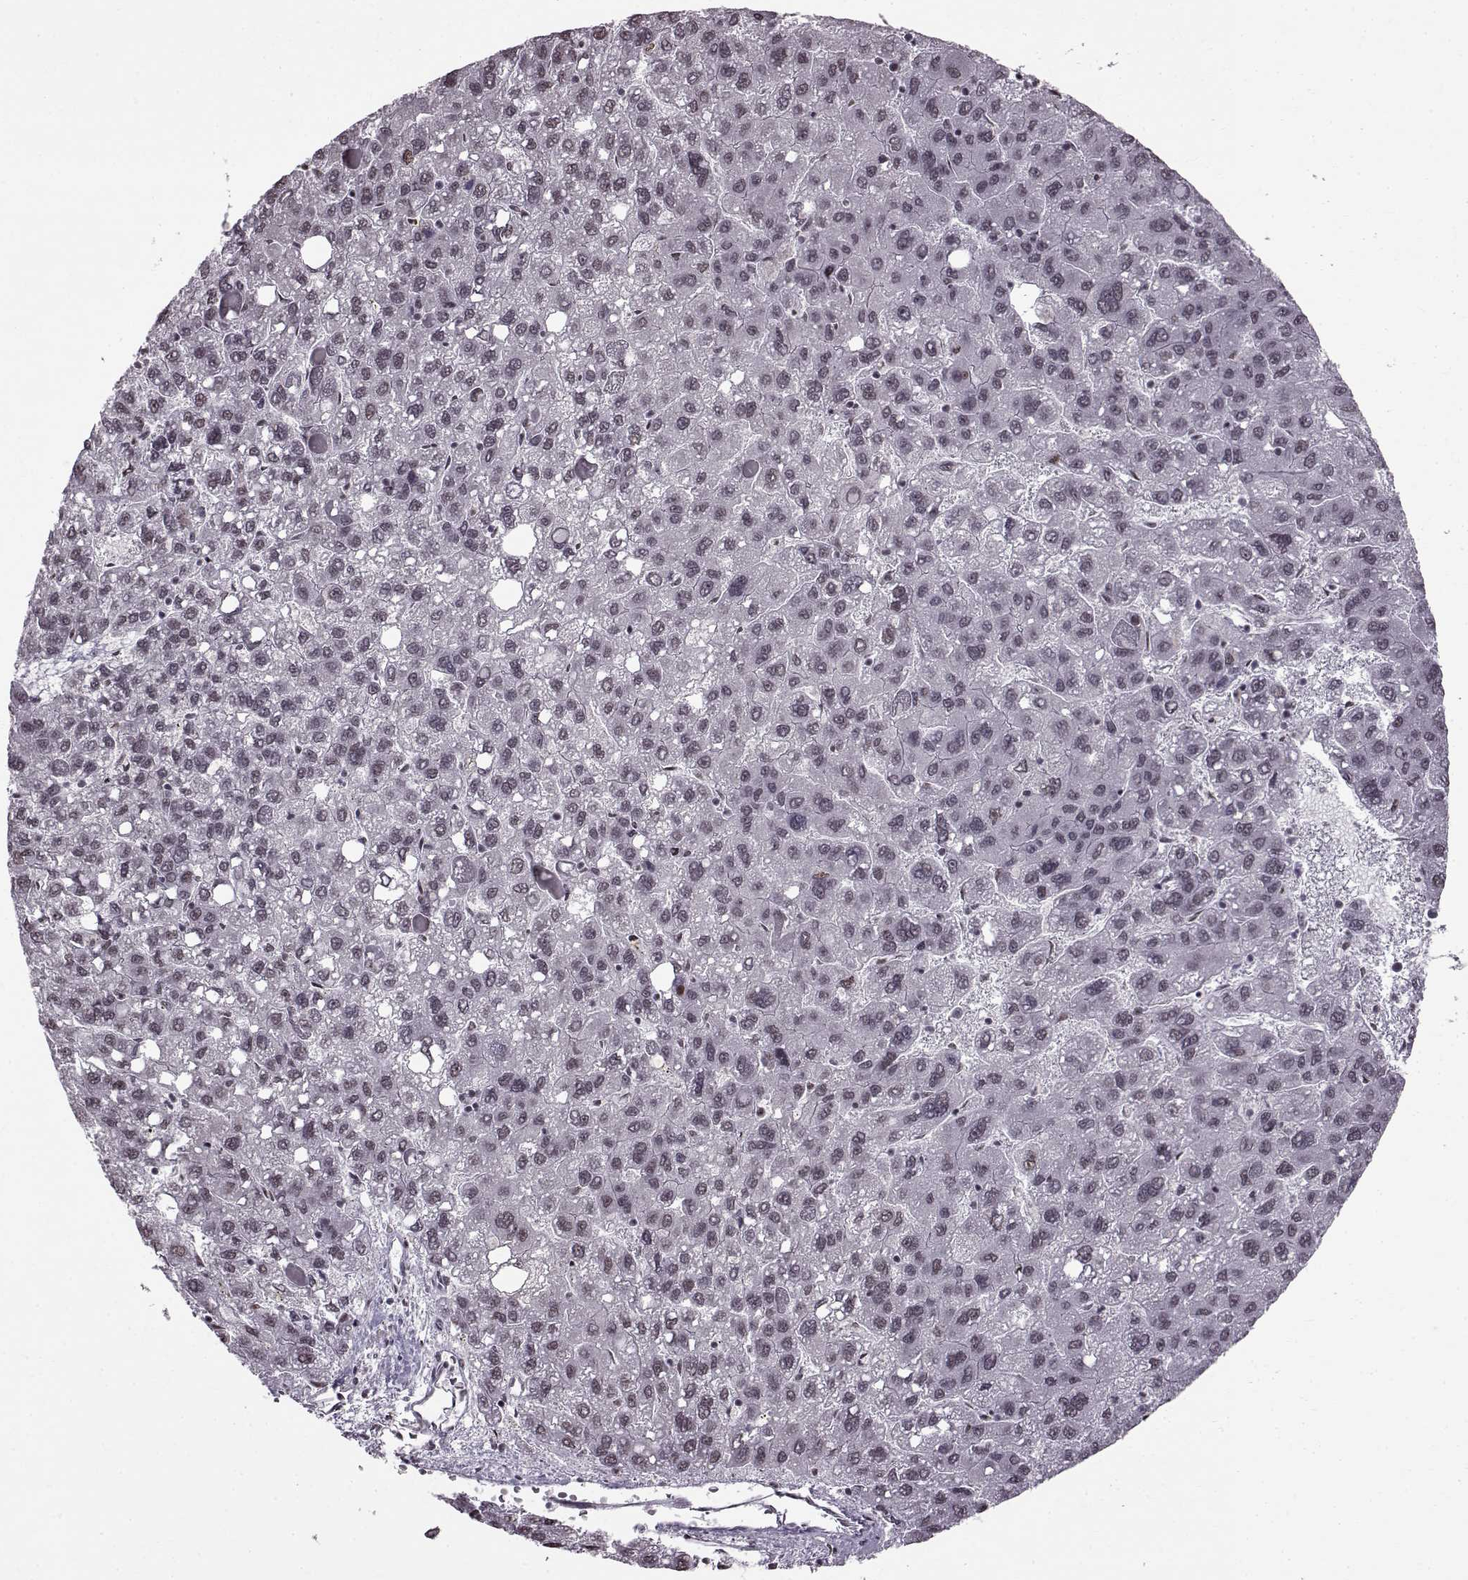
{"staining": {"intensity": "negative", "quantity": "none", "location": "none"}, "tissue": "liver cancer", "cell_type": "Tumor cells", "image_type": "cancer", "snomed": [{"axis": "morphology", "description": "Carcinoma, Hepatocellular, NOS"}, {"axis": "topography", "description": "Liver"}], "caption": "A high-resolution image shows immunohistochemistry staining of liver cancer, which exhibits no significant positivity in tumor cells.", "gene": "SLC28A2", "patient": {"sex": "female", "age": 82}}